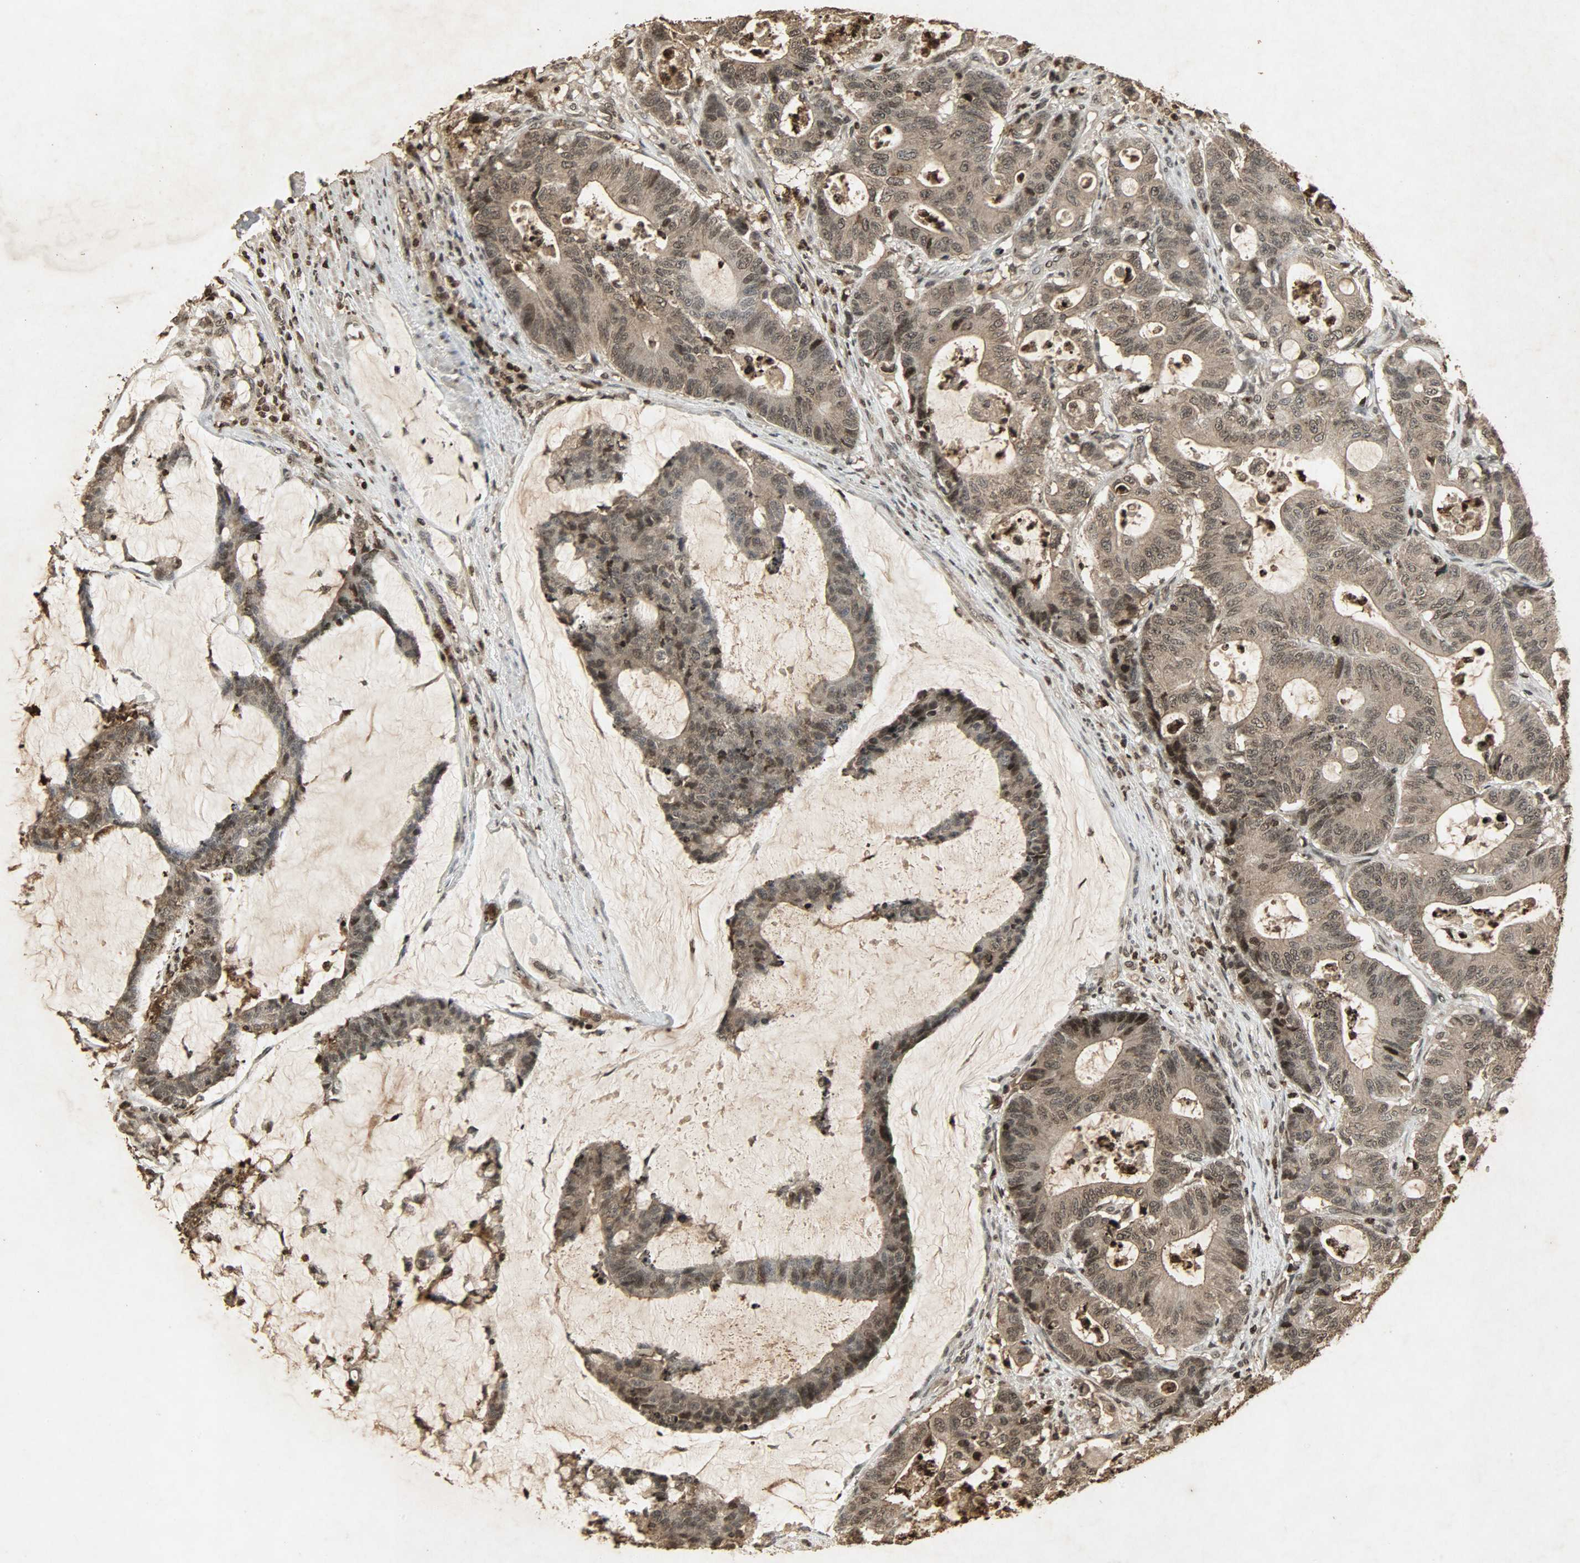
{"staining": {"intensity": "moderate", "quantity": ">75%", "location": "cytoplasmic/membranous,nuclear"}, "tissue": "colorectal cancer", "cell_type": "Tumor cells", "image_type": "cancer", "snomed": [{"axis": "morphology", "description": "Adenocarcinoma, NOS"}, {"axis": "topography", "description": "Colon"}], "caption": "Colorectal cancer stained with a brown dye displays moderate cytoplasmic/membranous and nuclear positive staining in approximately >75% of tumor cells.", "gene": "PPP3R1", "patient": {"sex": "female", "age": 84}}